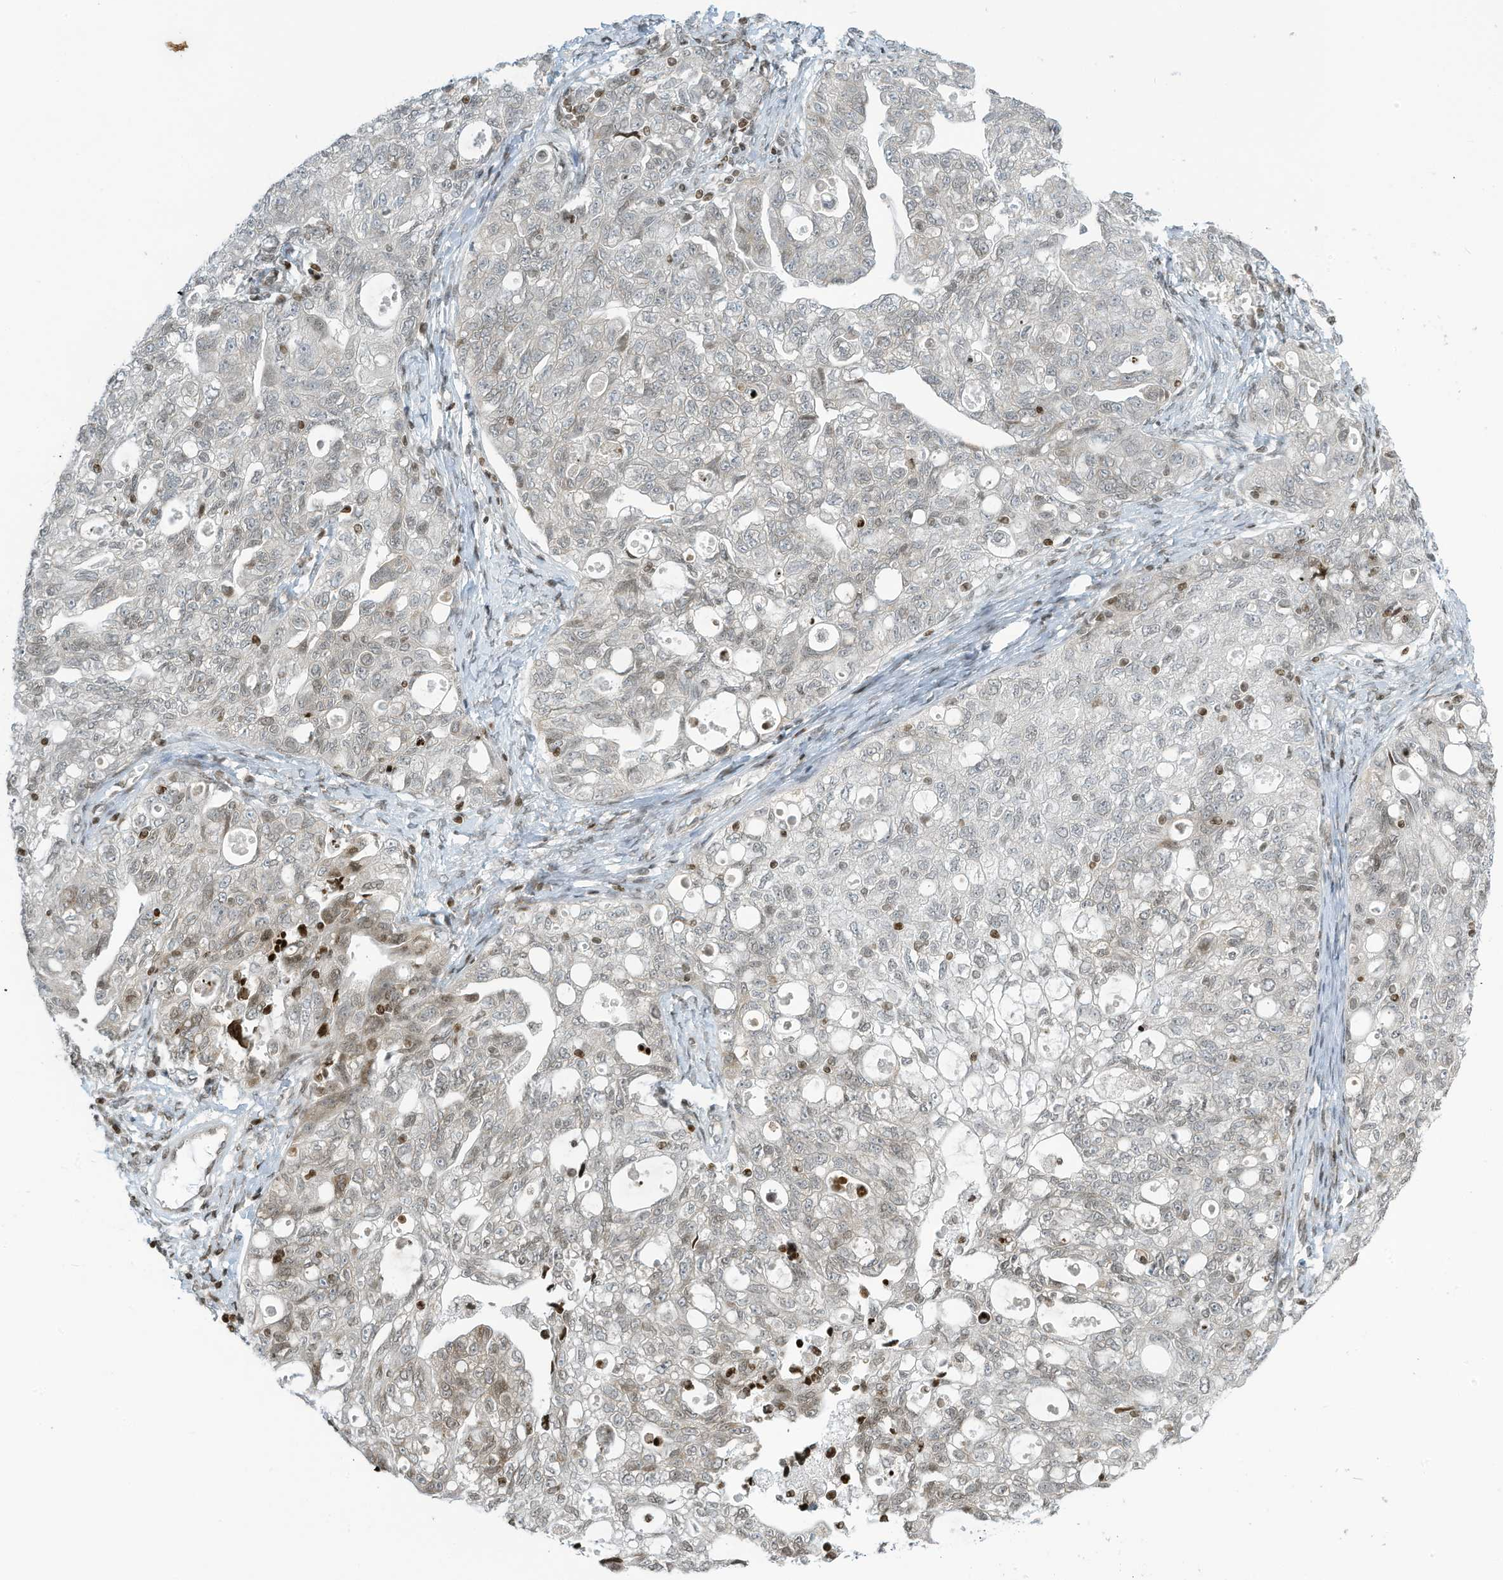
{"staining": {"intensity": "weak", "quantity": "<25%", "location": "nuclear"}, "tissue": "ovarian cancer", "cell_type": "Tumor cells", "image_type": "cancer", "snomed": [{"axis": "morphology", "description": "Carcinoma, NOS"}, {"axis": "morphology", "description": "Cystadenocarcinoma, serous, NOS"}, {"axis": "topography", "description": "Ovary"}], "caption": "Ovarian serous cystadenocarcinoma was stained to show a protein in brown. There is no significant expression in tumor cells. (Brightfield microscopy of DAB immunohistochemistry (IHC) at high magnification).", "gene": "ADI1", "patient": {"sex": "female", "age": 69}}